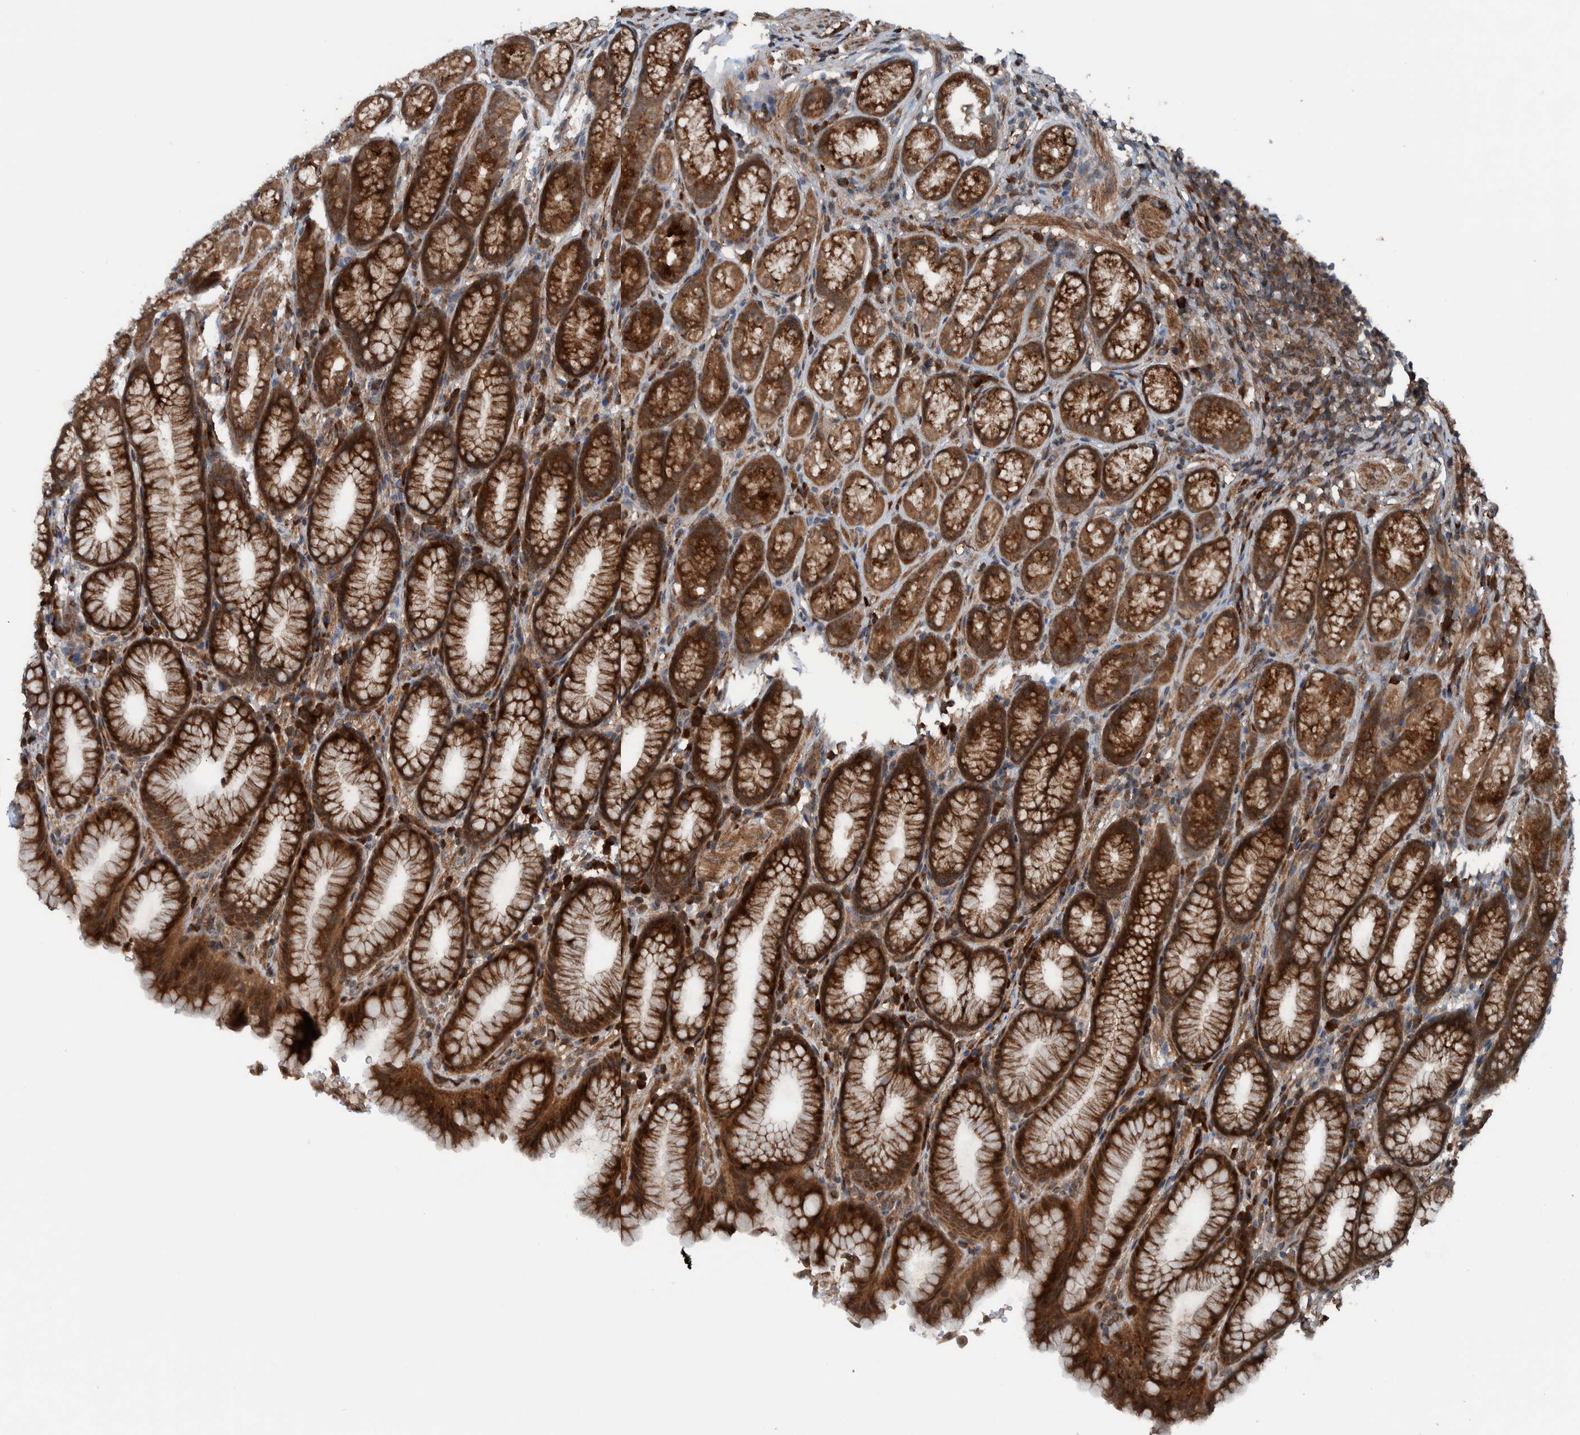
{"staining": {"intensity": "strong", "quantity": ">75%", "location": "cytoplasmic/membranous"}, "tissue": "stomach", "cell_type": "Glandular cells", "image_type": "normal", "snomed": [{"axis": "morphology", "description": "Normal tissue, NOS"}, {"axis": "topography", "description": "Stomach"}], "caption": "Protein expression analysis of normal stomach demonstrates strong cytoplasmic/membranous expression in about >75% of glandular cells.", "gene": "CUEDC1", "patient": {"sex": "male", "age": 42}}